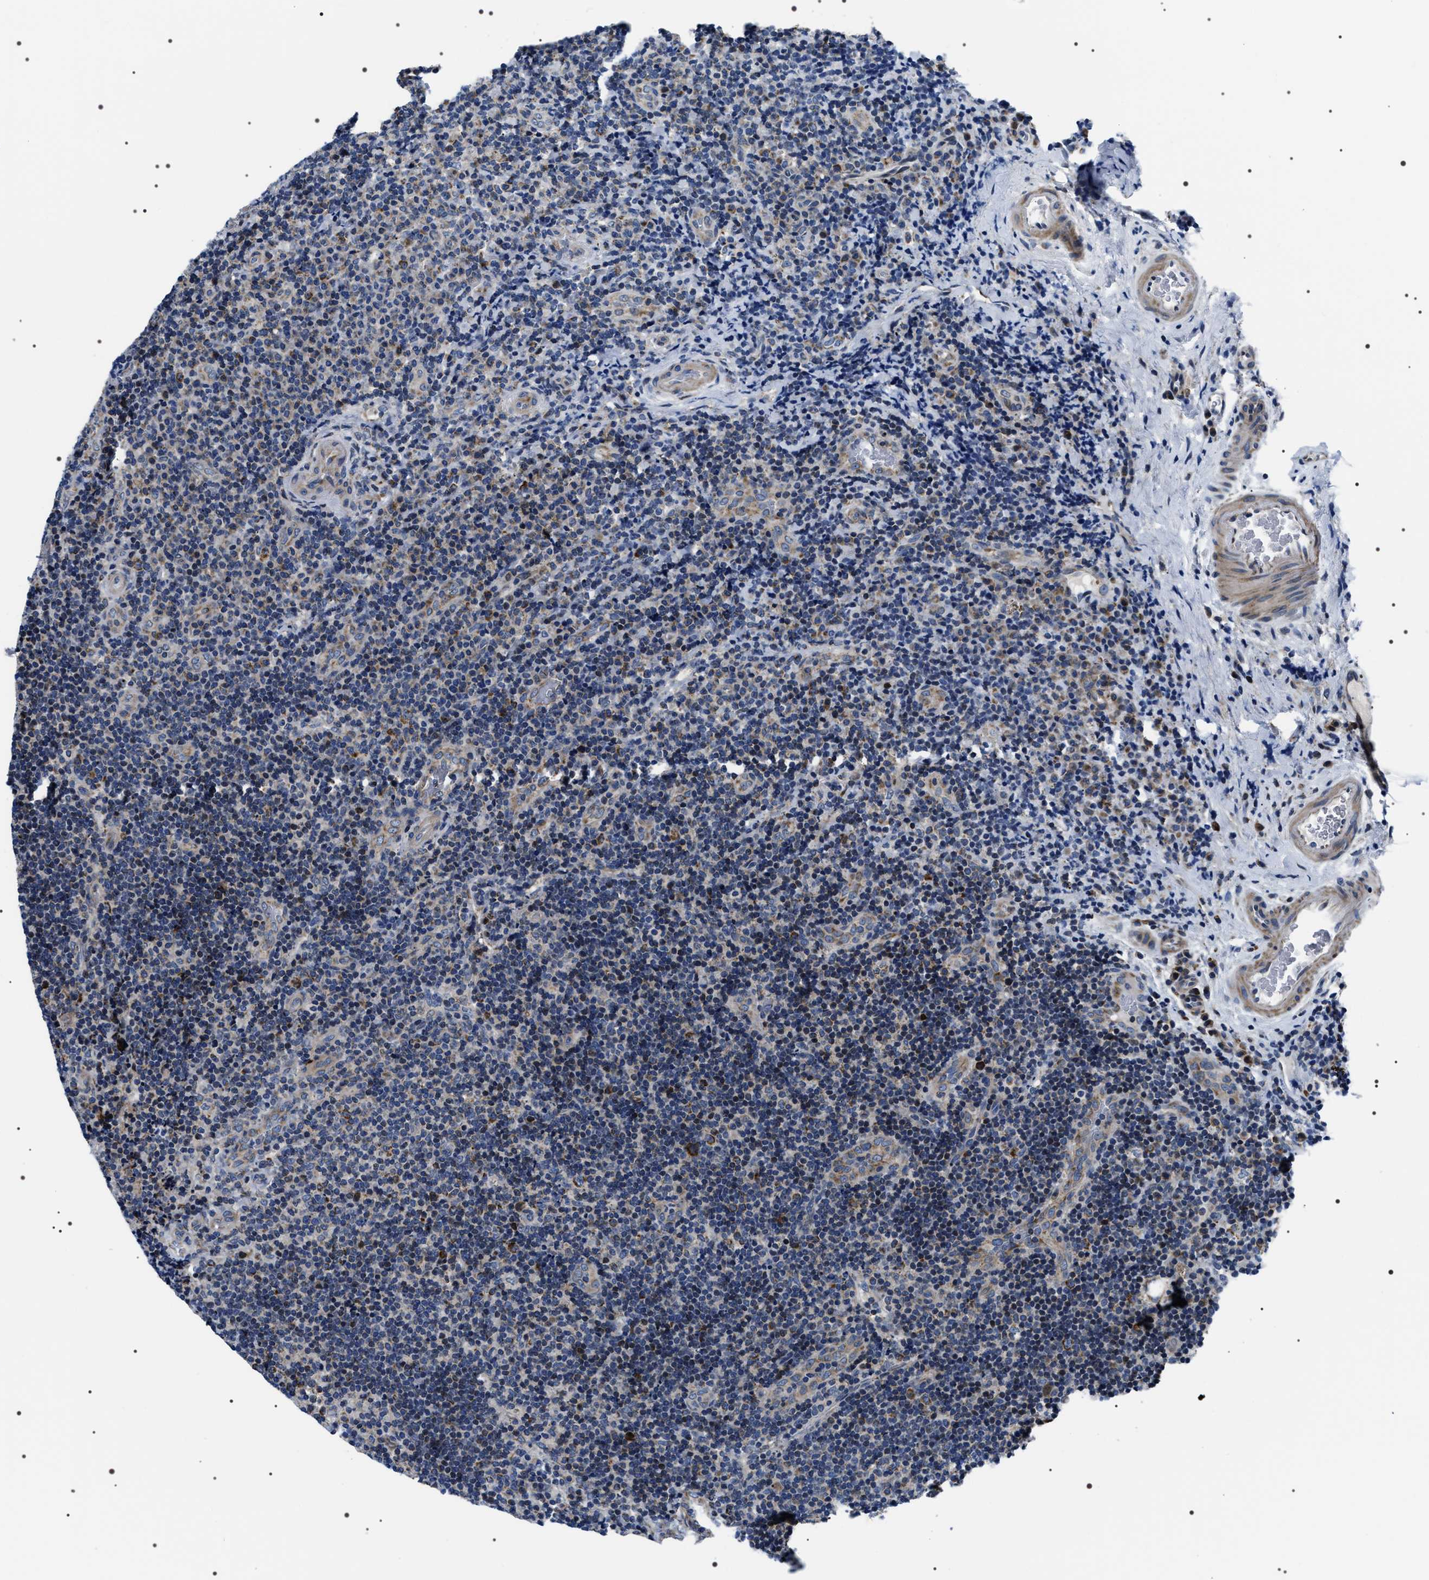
{"staining": {"intensity": "weak", "quantity": "<25%", "location": "cytoplasmic/membranous"}, "tissue": "lymphoma", "cell_type": "Tumor cells", "image_type": "cancer", "snomed": [{"axis": "morphology", "description": "Malignant lymphoma, non-Hodgkin's type, High grade"}, {"axis": "topography", "description": "Tonsil"}], "caption": "Immunohistochemistry (IHC) of human lymphoma shows no staining in tumor cells.", "gene": "NTMT1", "patient": {"sex": "female", "age": 36}}